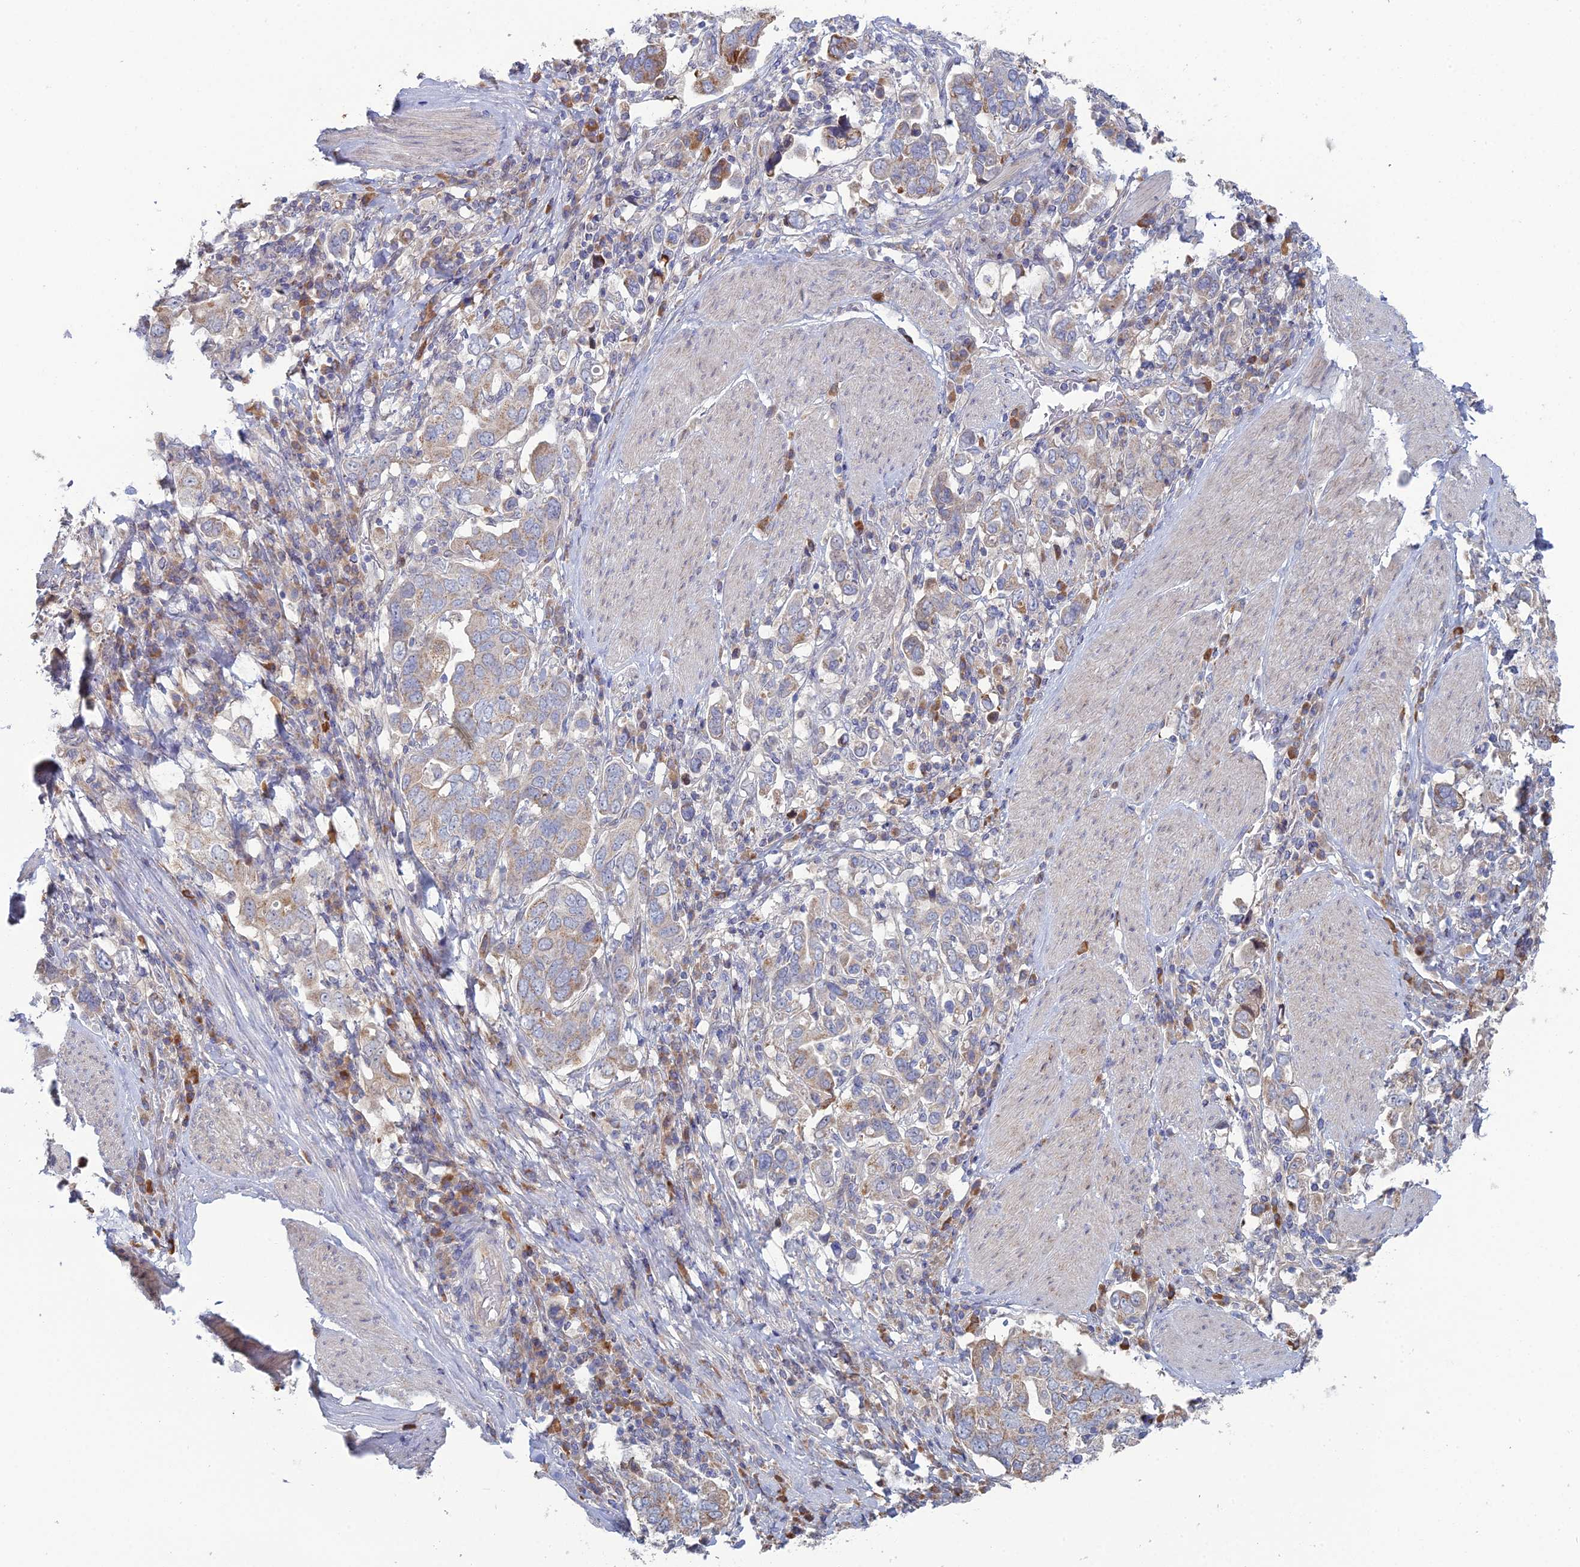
{"staining": {"intensity": "moderate", "quantity": "<25%", "location": "cytoplasmic/membranous"}, "tissue": "stomach cancer", "cell_type": "Tumor cells", "image_type": "cancer", "snomed": [{"axis": "morphology", "description": "Adenocarcinoma, NOS"}, {"axis": "topography", "description": "Stomach, upper"}], "caption": "An immunohistochemistry histopathology image of neoplastic tissue is shown. Protein staining in brown labels moderate cytoplasmic/membranous positivity in stomach cancer (adenocarcinoma) within tumor cells.", "gene": "ARL16", "patient": {"sex": "male", "age": 62}}